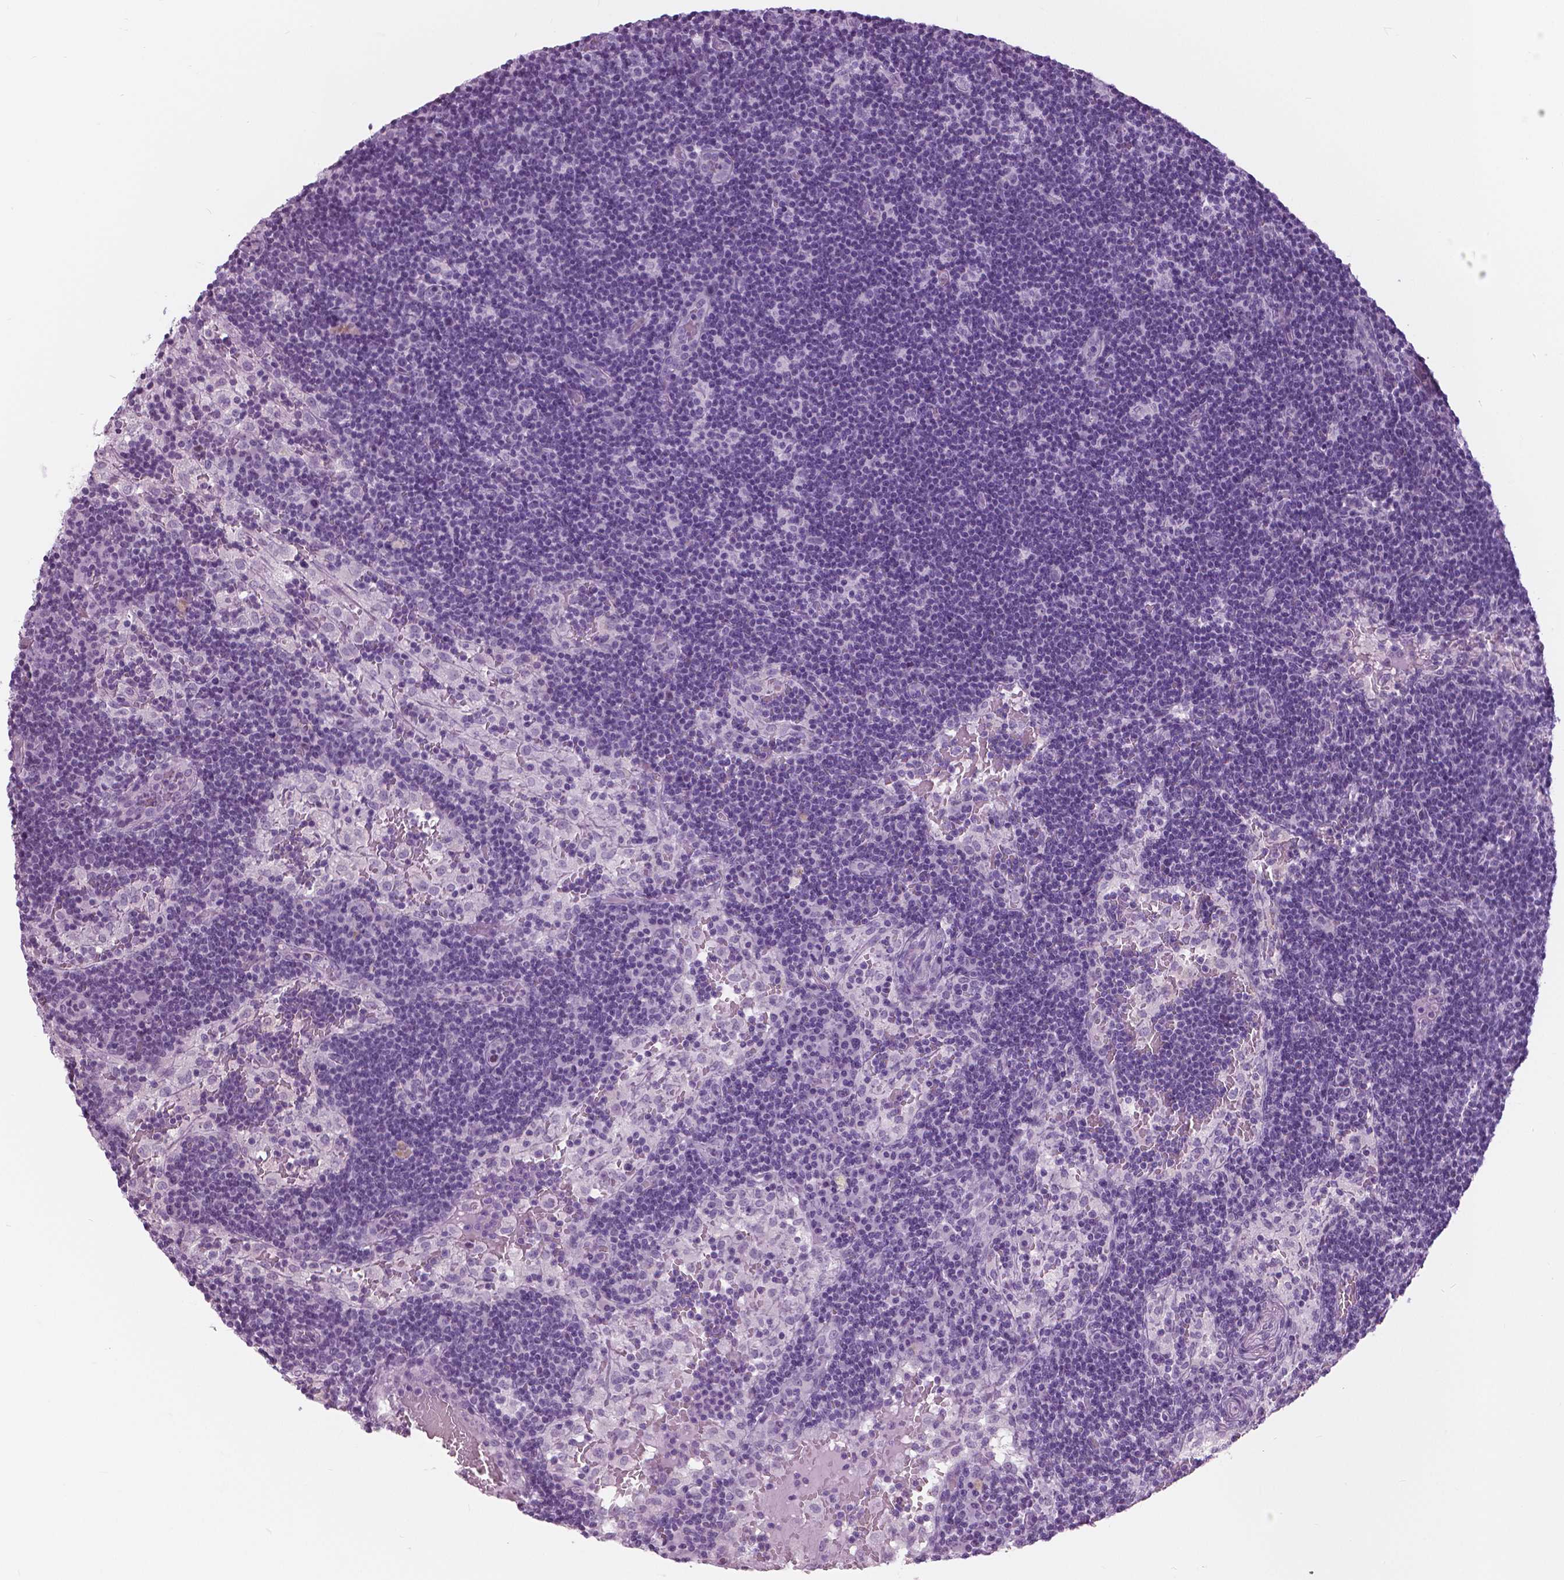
{"staining": {"intensity": "negative", "quantity": "none", "location": "none"}, "tissue": "lymph node", "cell_type": "Non-germinal center cells", "image_type": "normal", "snomed": [{"axis": "morphology", "description": "Normal tissue, NOS"}, {"axis": "topography", "description": "Lymph node"}], "caption": "DAB (3,3'-diaminobenzidine) immunohistochemical staining of benign lymph node shows no significant staining in non-germinal center cells.", "gene": "SFTPD", "patient": {"sex": "male", "age": 62}}